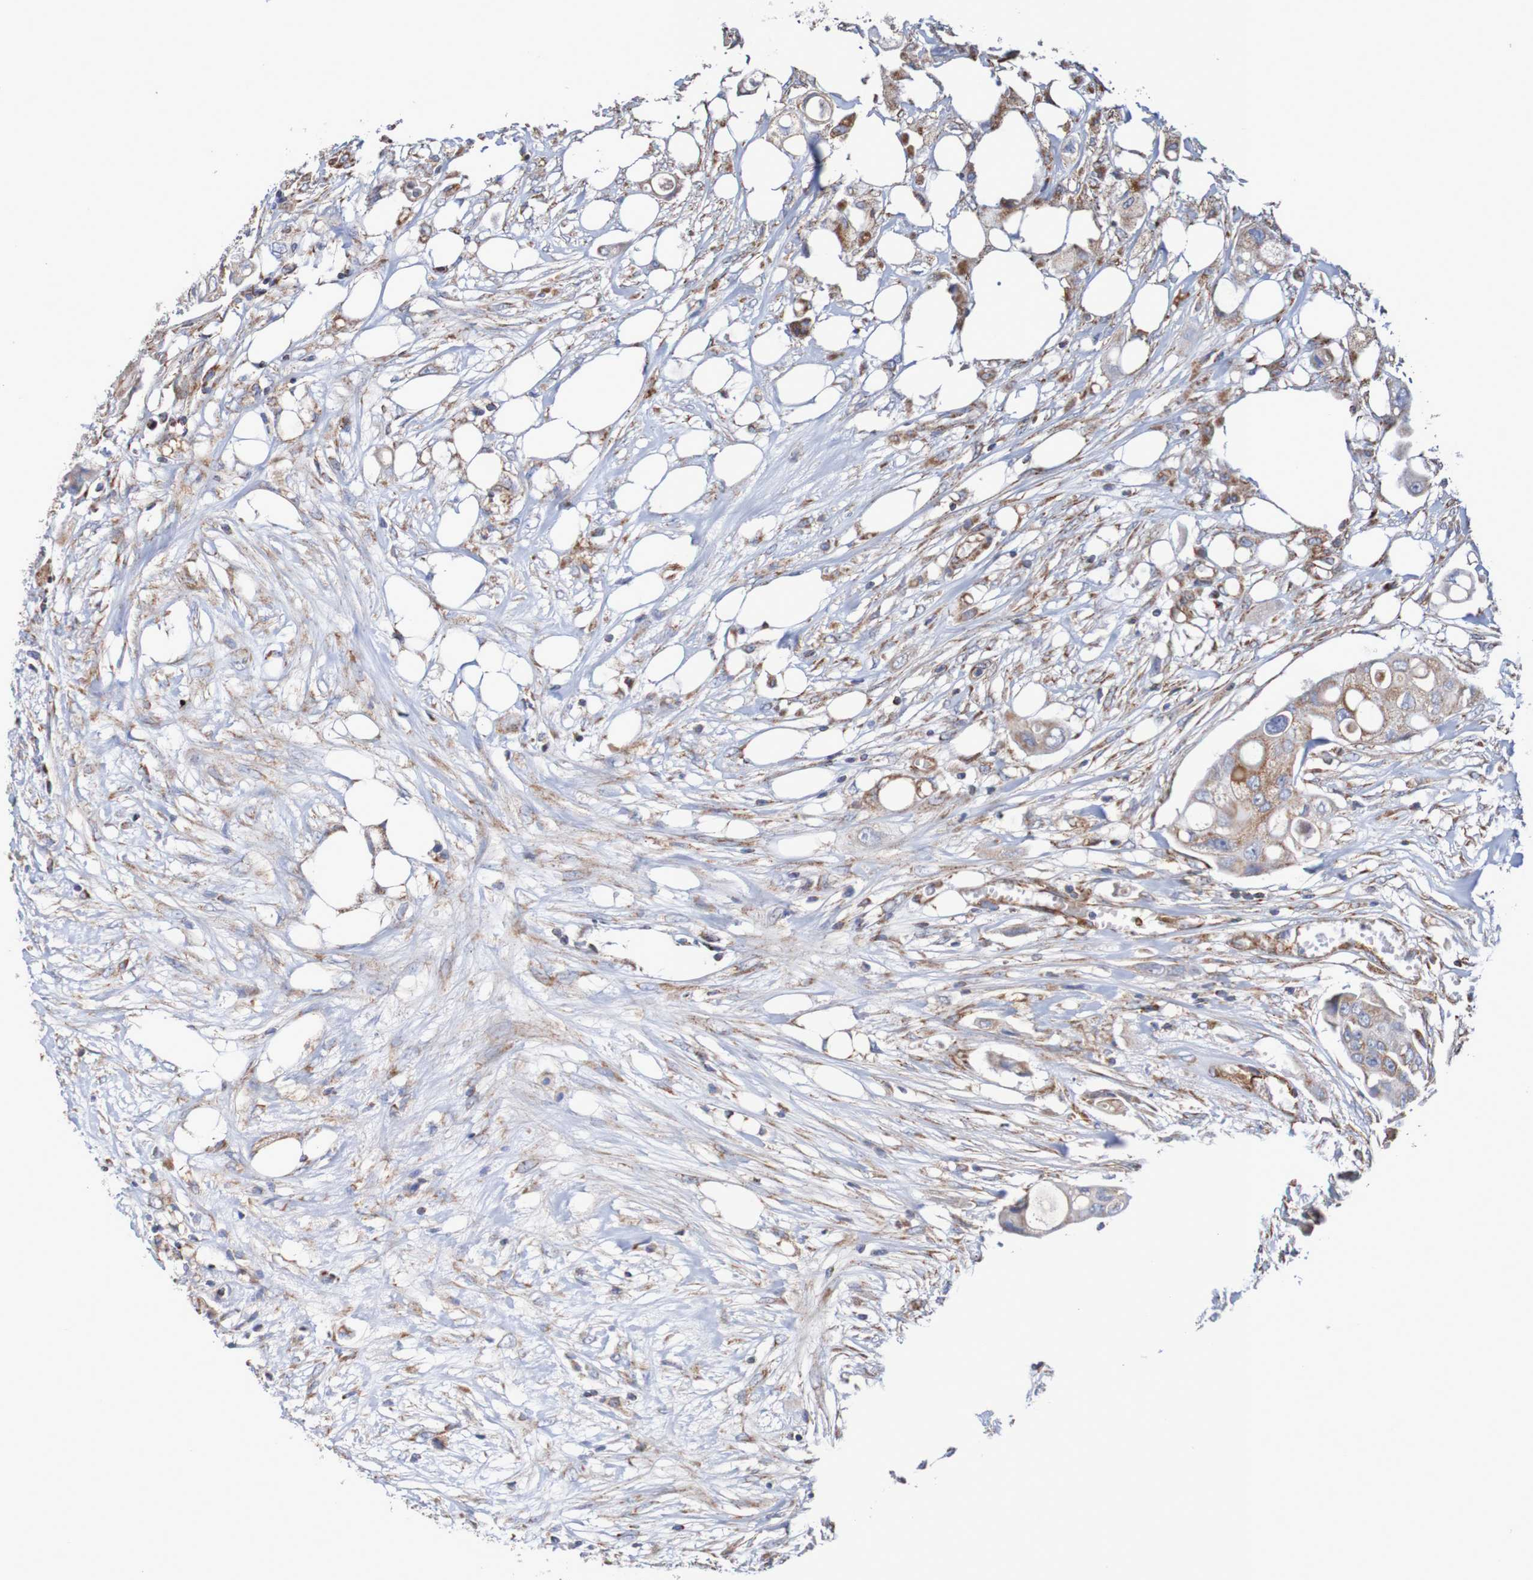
{"staining": {"intensity": "moderate", "quantity": ">75%", "location": "cytoplasmic/membranous"}, "tissue": "colorectal cancer", "cell_type": "Tumor cells", "image_type": "cancer", "snomed": [{"axis": "morphology", "description": "Adenocarcinoma, NOS"}, {"axis": "topography", "description": "Colon"}], "caption": "Immunohistochemistry (IHC) (DAB (3,3'-diaminobenzidine)) staining of human colorectal cancer shows moderate cytoplasmic/membranous protein positivity in about >75% of tumor cells.", "gene": "MMEL1", "patient": {"sex": "female", "age": 57}}